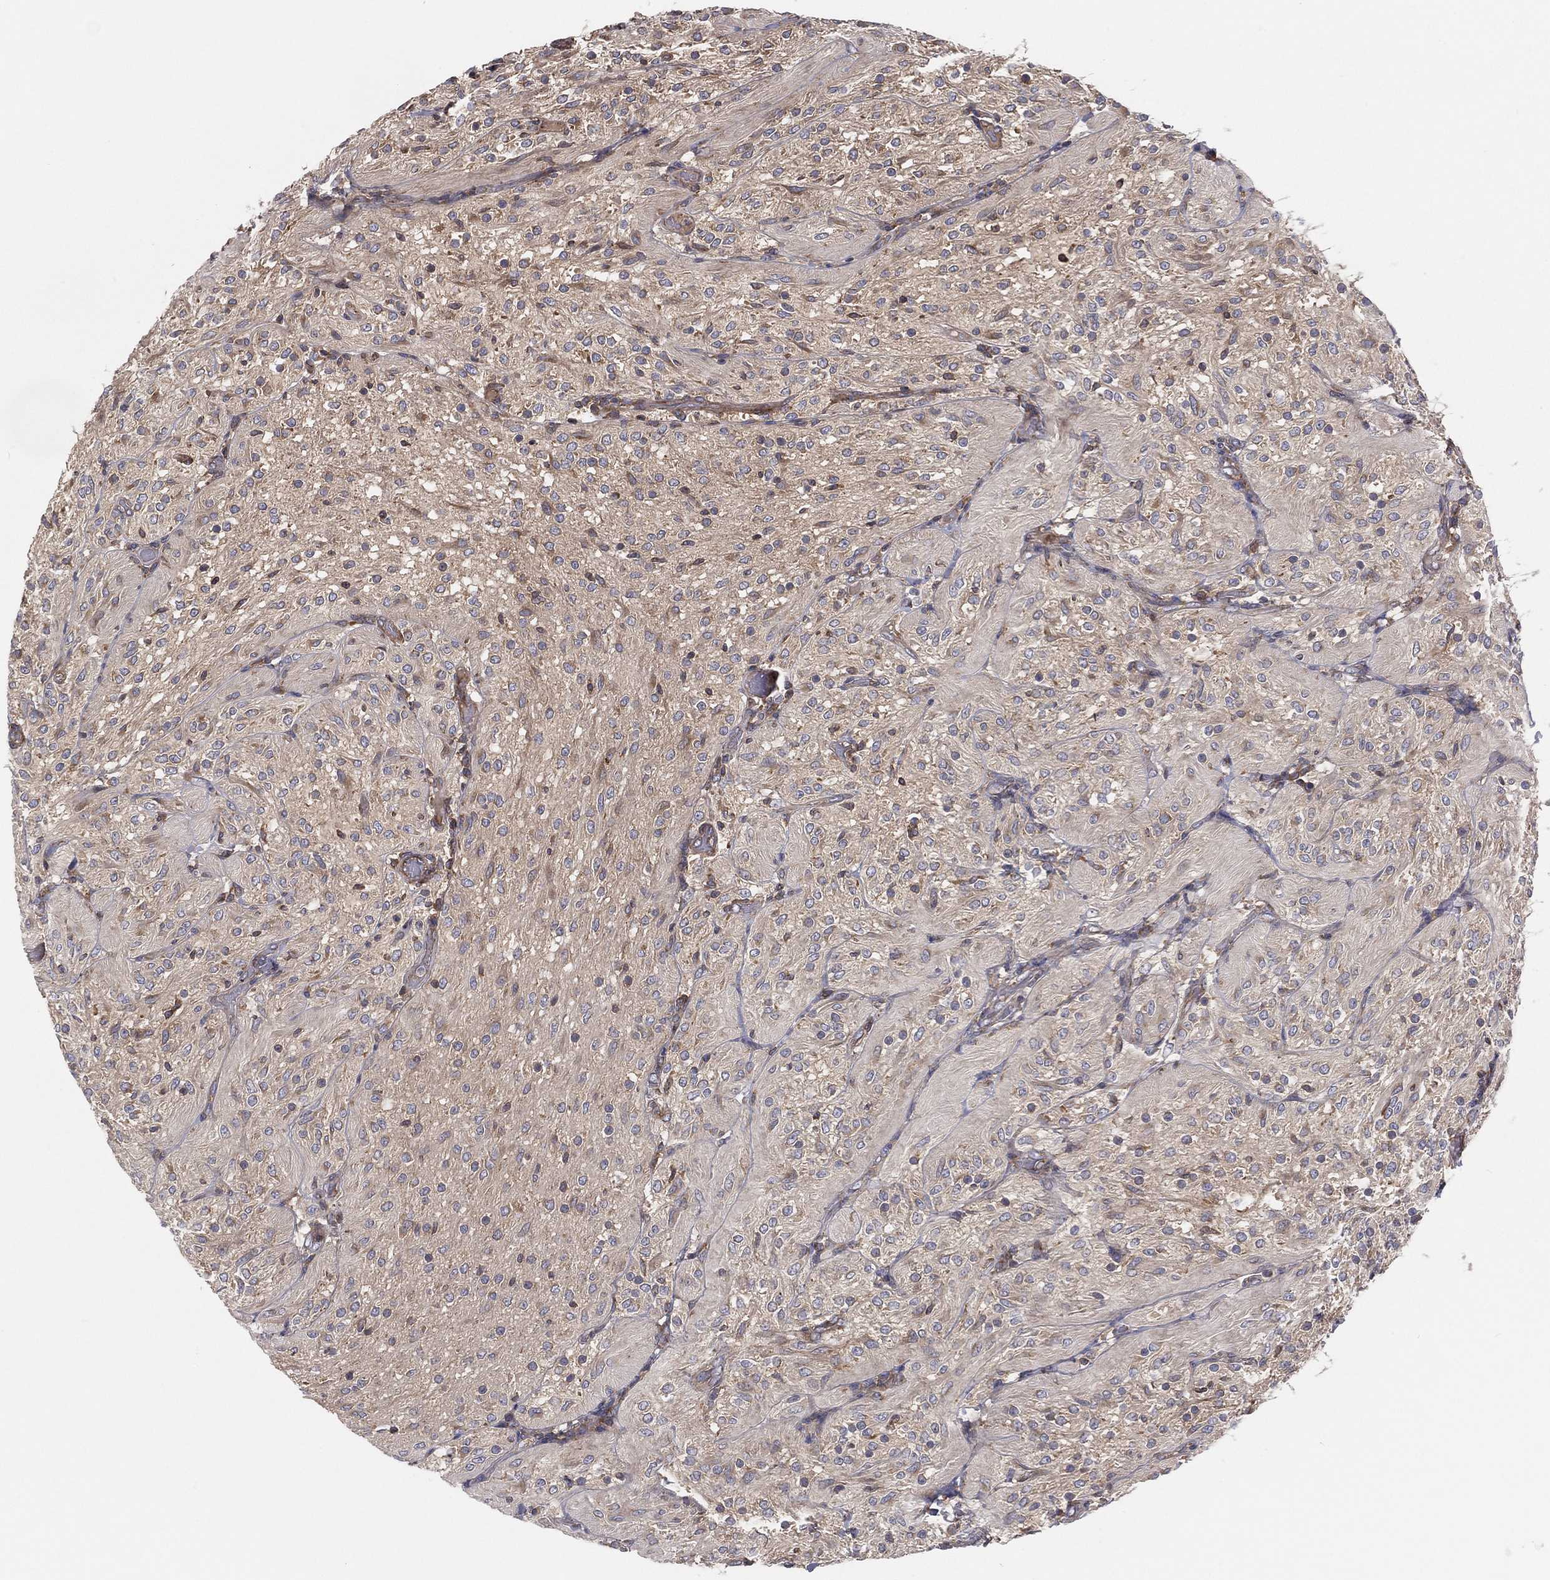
{"staining": {"intensity": "negative", "quantity": "none", "location": "none"}, "tissue": "glioma", "cell_type": "Tumor cells", "image_type": "cancer", "snomed": [{"axis": "morphology", "description": "Glioma, malignant, Low grade"}, {"axis": "topography", "description": "Brain"}], "caption": "Tumor cells are negative for protein expression in human malignant low-grade glioma. (Stains: DAB (3,3'-diaminobenzidine) immunohistochemistry with hematoxylin counter stain, Microscopy: brightfield microscopy at high magnification).", "gene": "EIF2B5", "patient": {"sex": "male", "age": 3}}